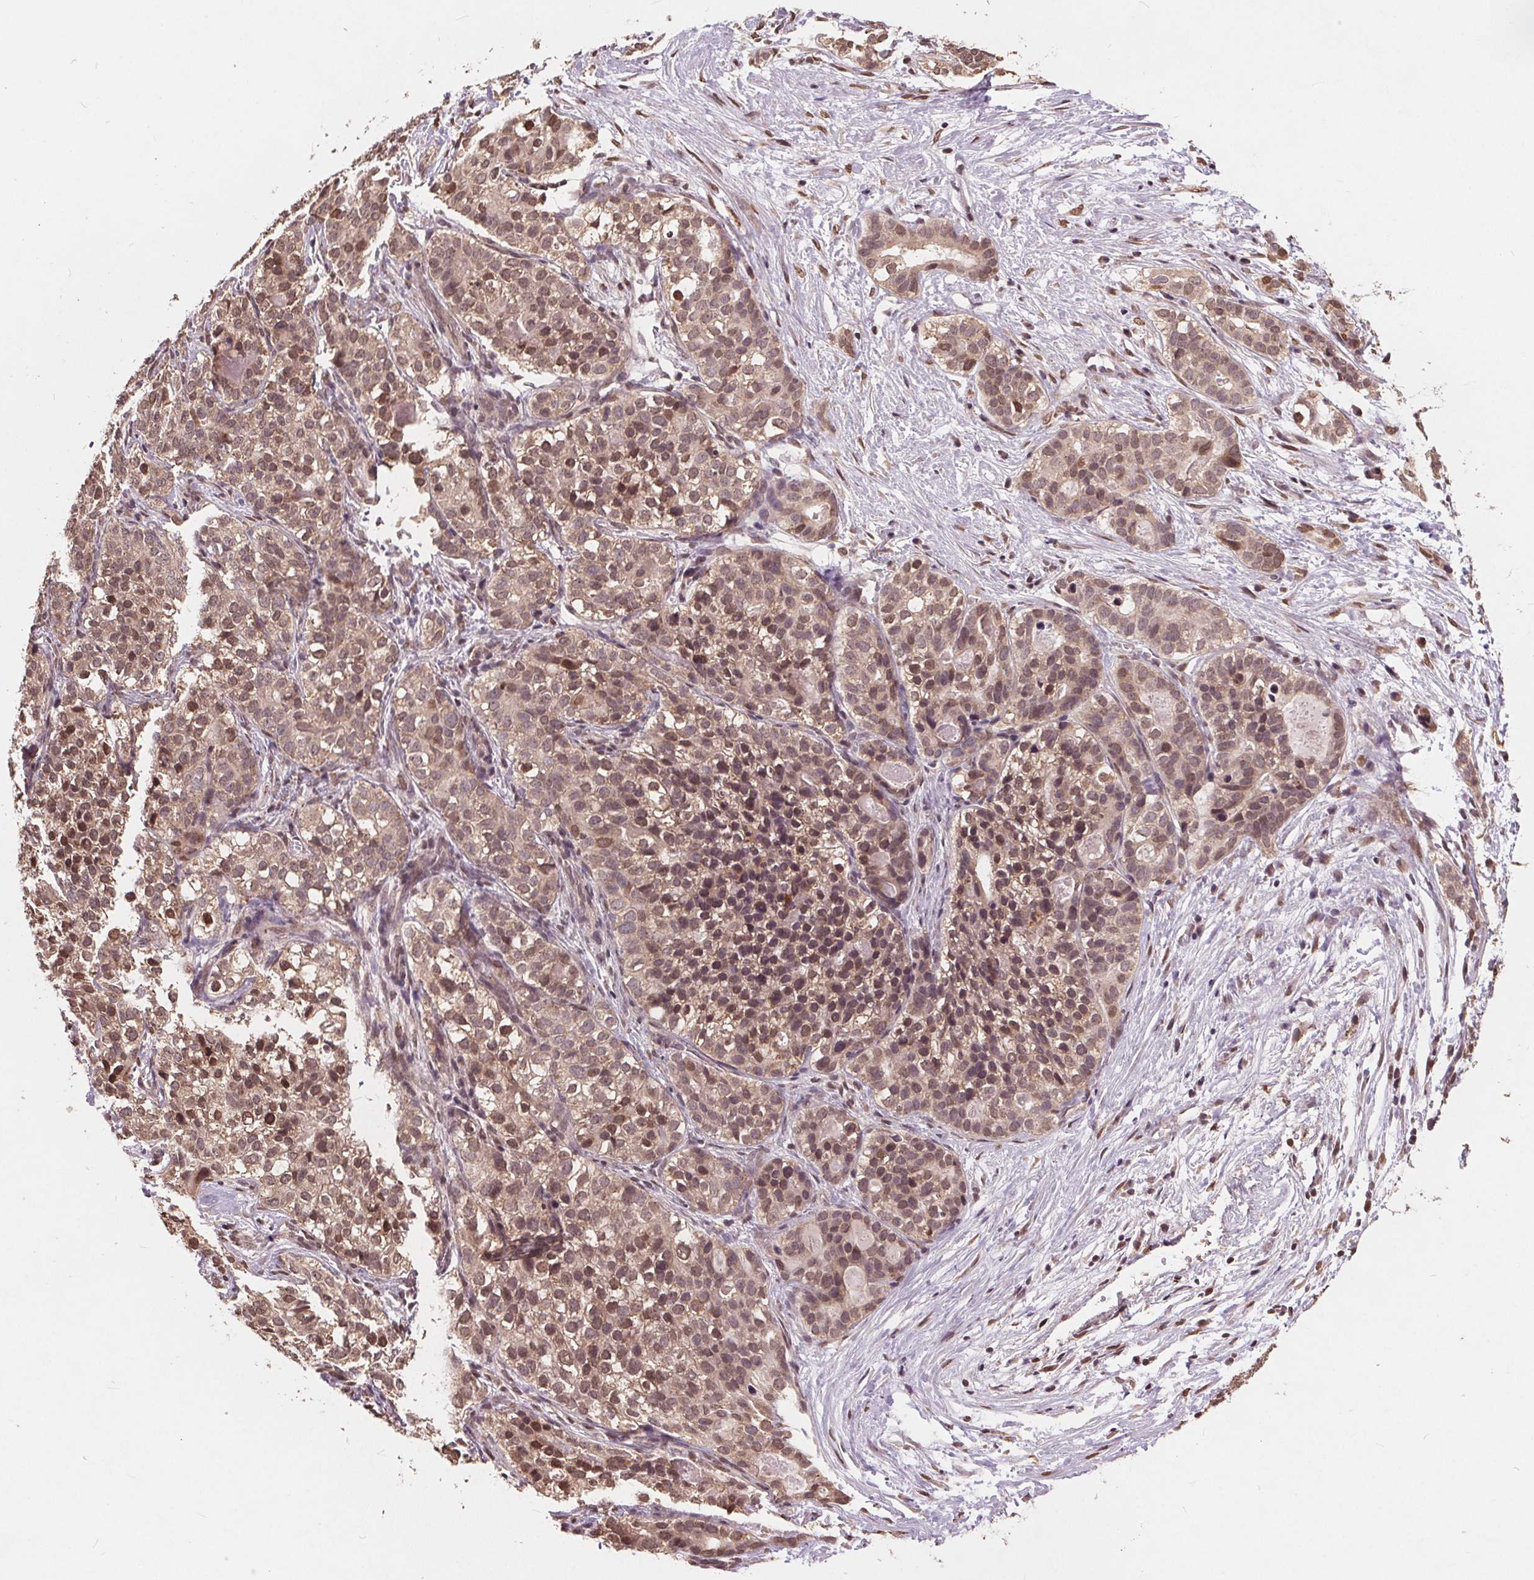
{"staining": {"intensity": "moderate", "quantity": "25%-75%", "location": "nuclear"}, "tissue": "liver cancer", "cell_type": "Tumor cells", "image_type": "cancer", "snomed": [{"axis": "morphology", "description": "Cholangiocarcinoma"}, {"axis": "topography", "description": "Liver"}], "caption": "Immunohistochemistry (DAB) staining of liver cancer reveals moderate nuclear protein staining in about 25%-75% of tumor cells.", "gene": "HIF1AN", "patient": {"sex": "male", "age": 56}}